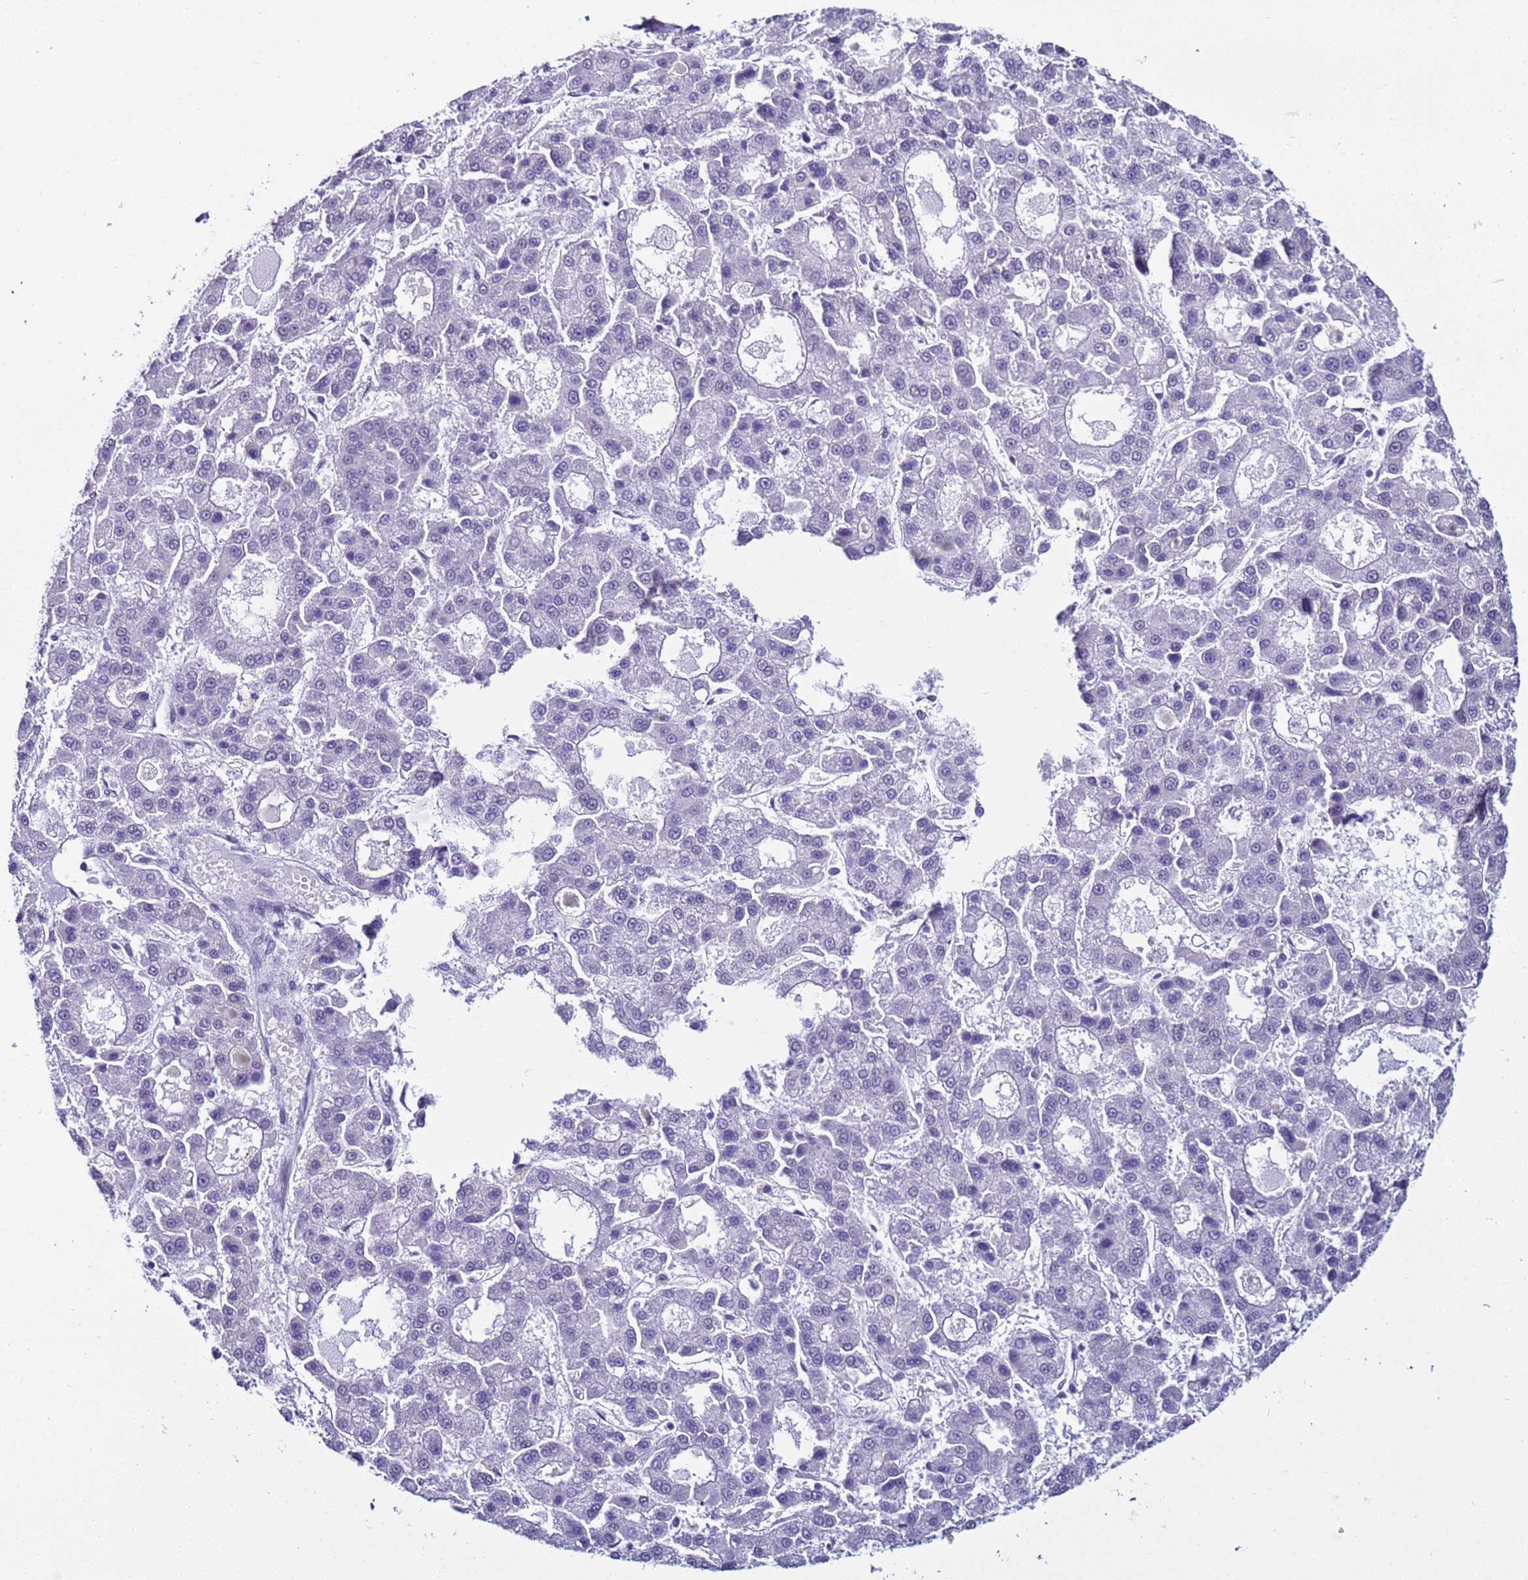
{"staining": {"intensity": "negative", "quantity": "none", "location": "none"}, "tissue": "liver cancer", "cell_type": "Tumor cells", "image_type": "cancer", "snomed": [{"axis": "morphology", "description": "Carcinoma, Hepatocellular, NOS"}, {"axis": "topography", "description": "Liver"}], "caption": "A high-resolution micrograph shows IHC staining of hepatocellular carcinoma (liver), which shows no significant expression in tumor cells.", "gene": "LRRC10B", "patient": {"sex": "male", "age": 70}}